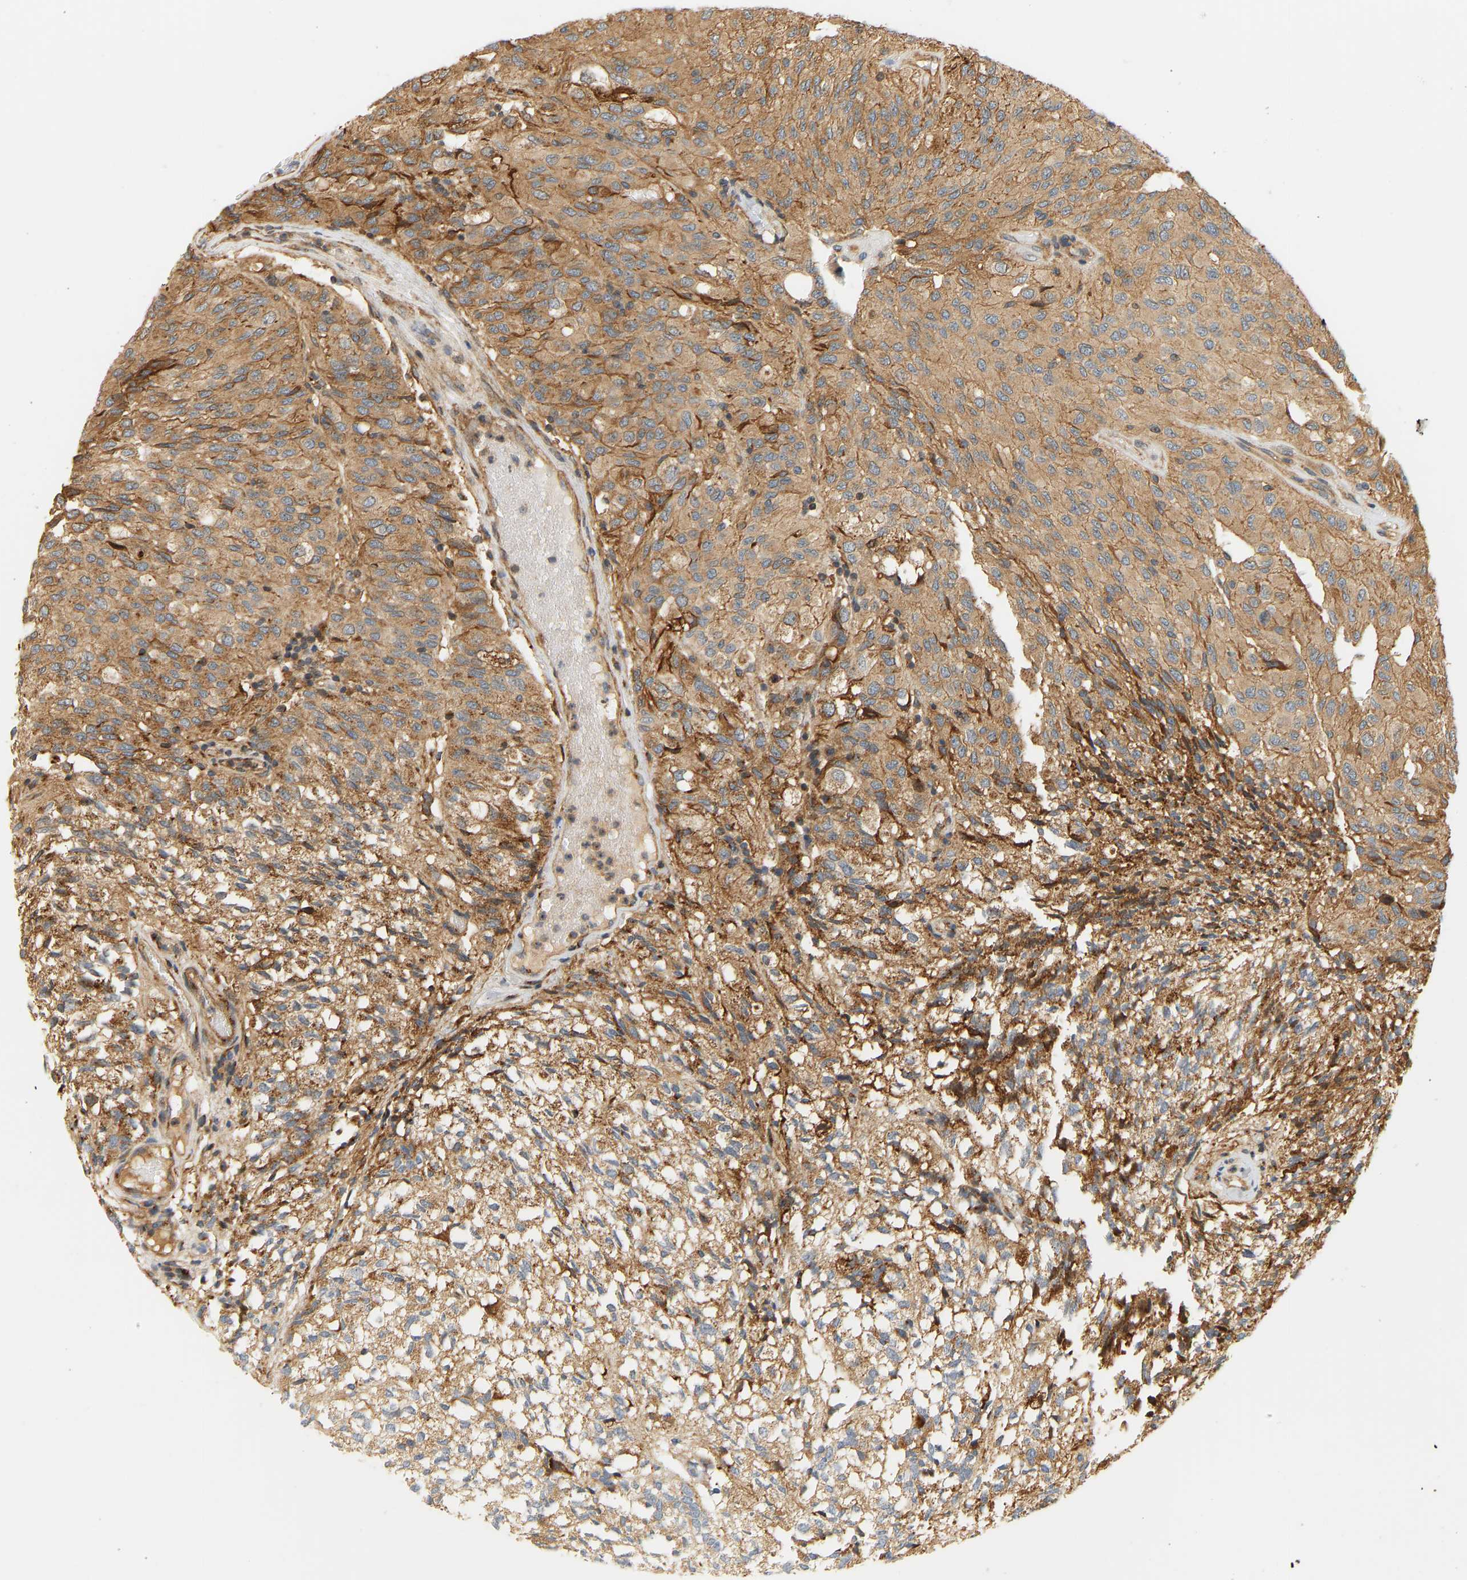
{"staining": {"intensity": "weak", "quantity": "25%-75%", "location": "cytoplasmic/membranous"}, "tissue": "glioma", "cell_type": "Tumor cells", "image_type": "cancer", "snomed": [{"axis": "morphology", "description": "Glioma, malignant, High grade"}, {"axis": "topography", "description": "Brain"}], "caption": "Protein staining by immunohistochemistry (IHC) shows weak cytoplasmic/membranous positivity in approximately 25%-75% of tumor cells in malignant glioma (high-grade).", "gene": "CEP57", "patient": {"sex": "male", "age": 32}}